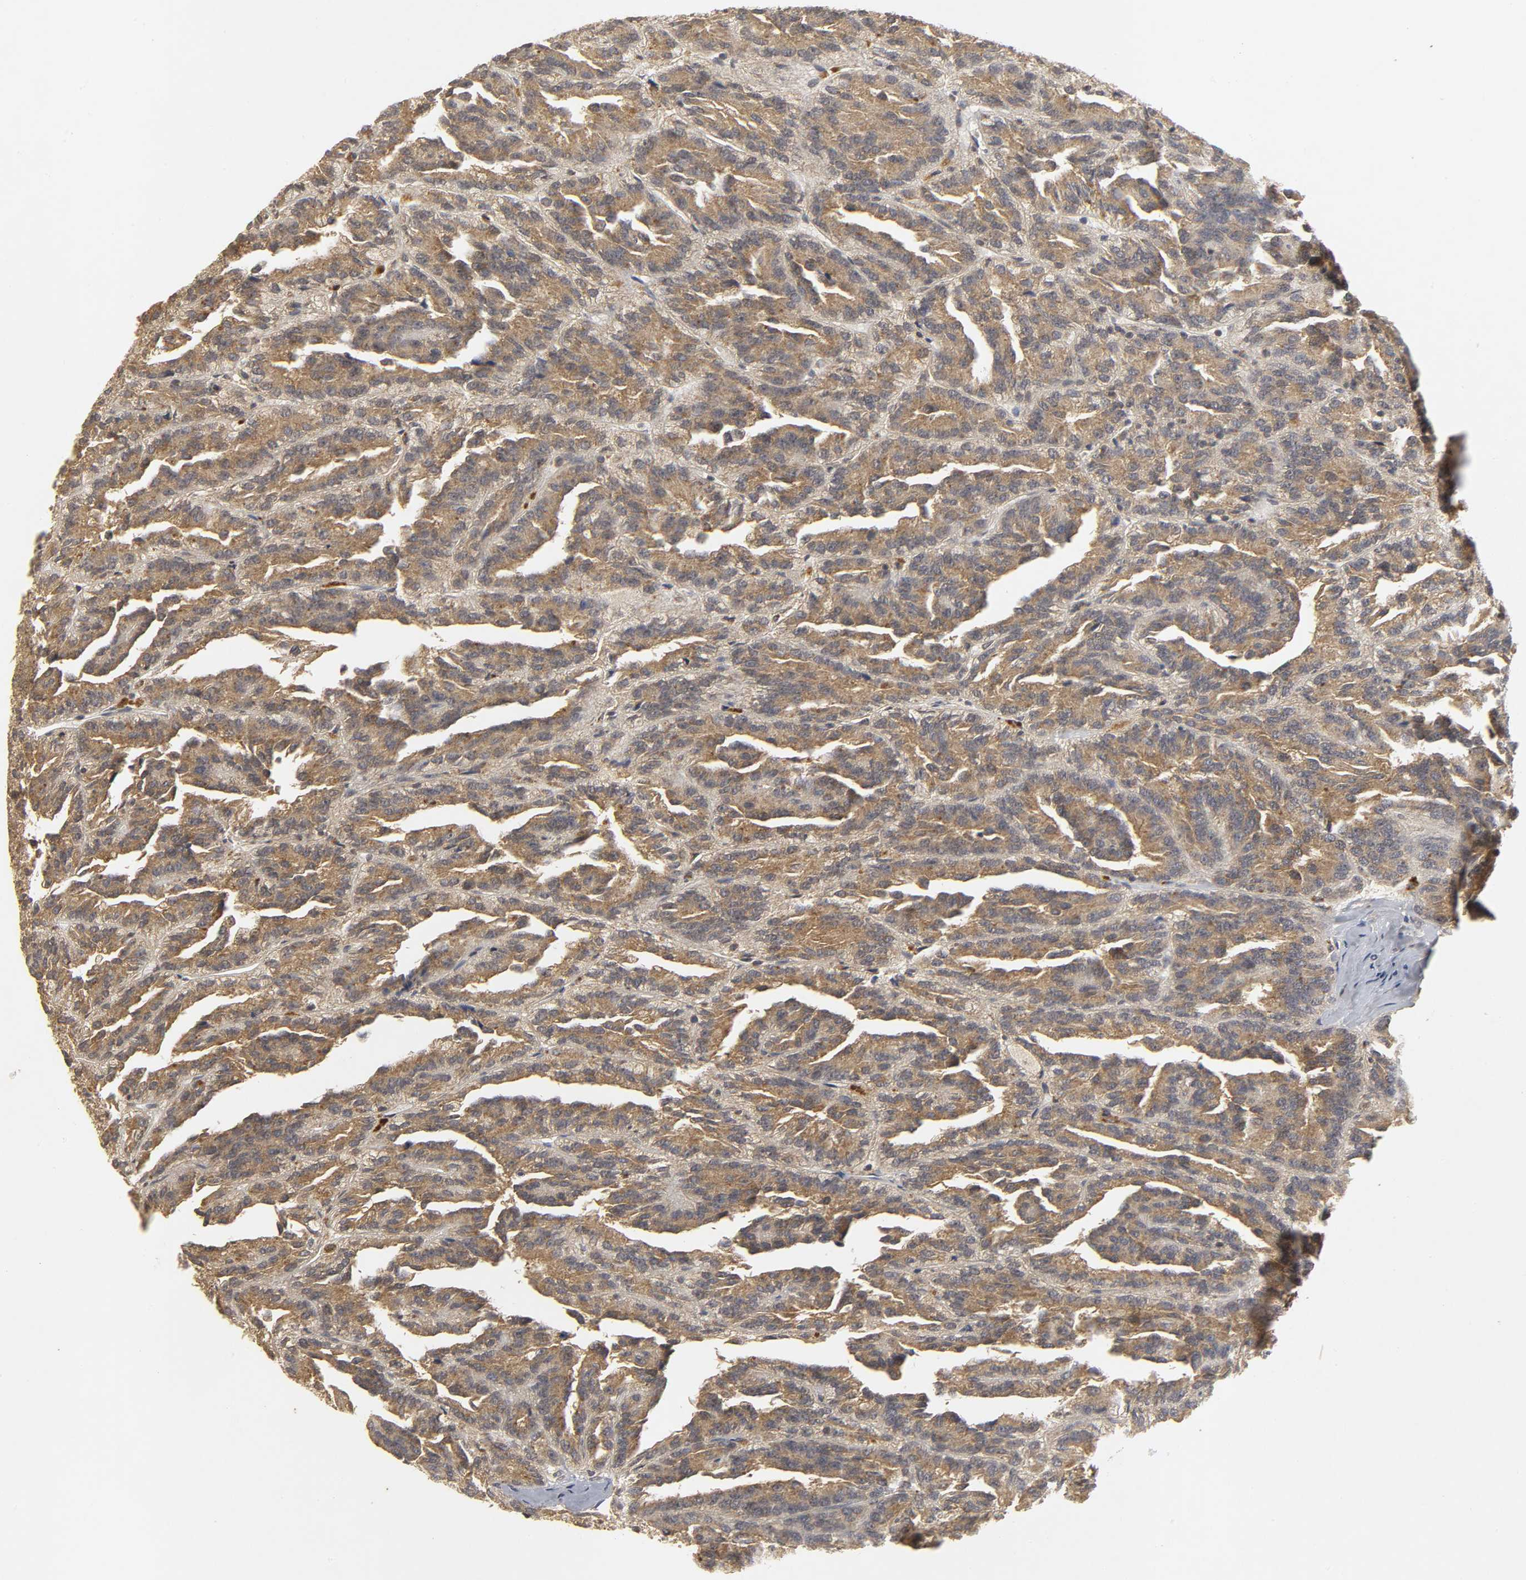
{"staining": {"intensity": "moderate", "quantity": "25%-75%", "location": "cytoplasmic/membranous"}, "tissue": "renal cancer", "cell_type": "Tumor cells", "image_type": "cancer", "snomed": [{"axis": "morphology", "description": "Adenocarcinoma, NOS"}, {"axis": "topography", "description": "Kidney"}], "caption": "DAB immunohistochemical staining of renal adenocarcinoma demonstrates moderate cytoplasmic/membranous protein positivity in about 25%-75% of tumor cells.", "gene": "TRAF6", "patient": {"sex": "male", "age": 46}}